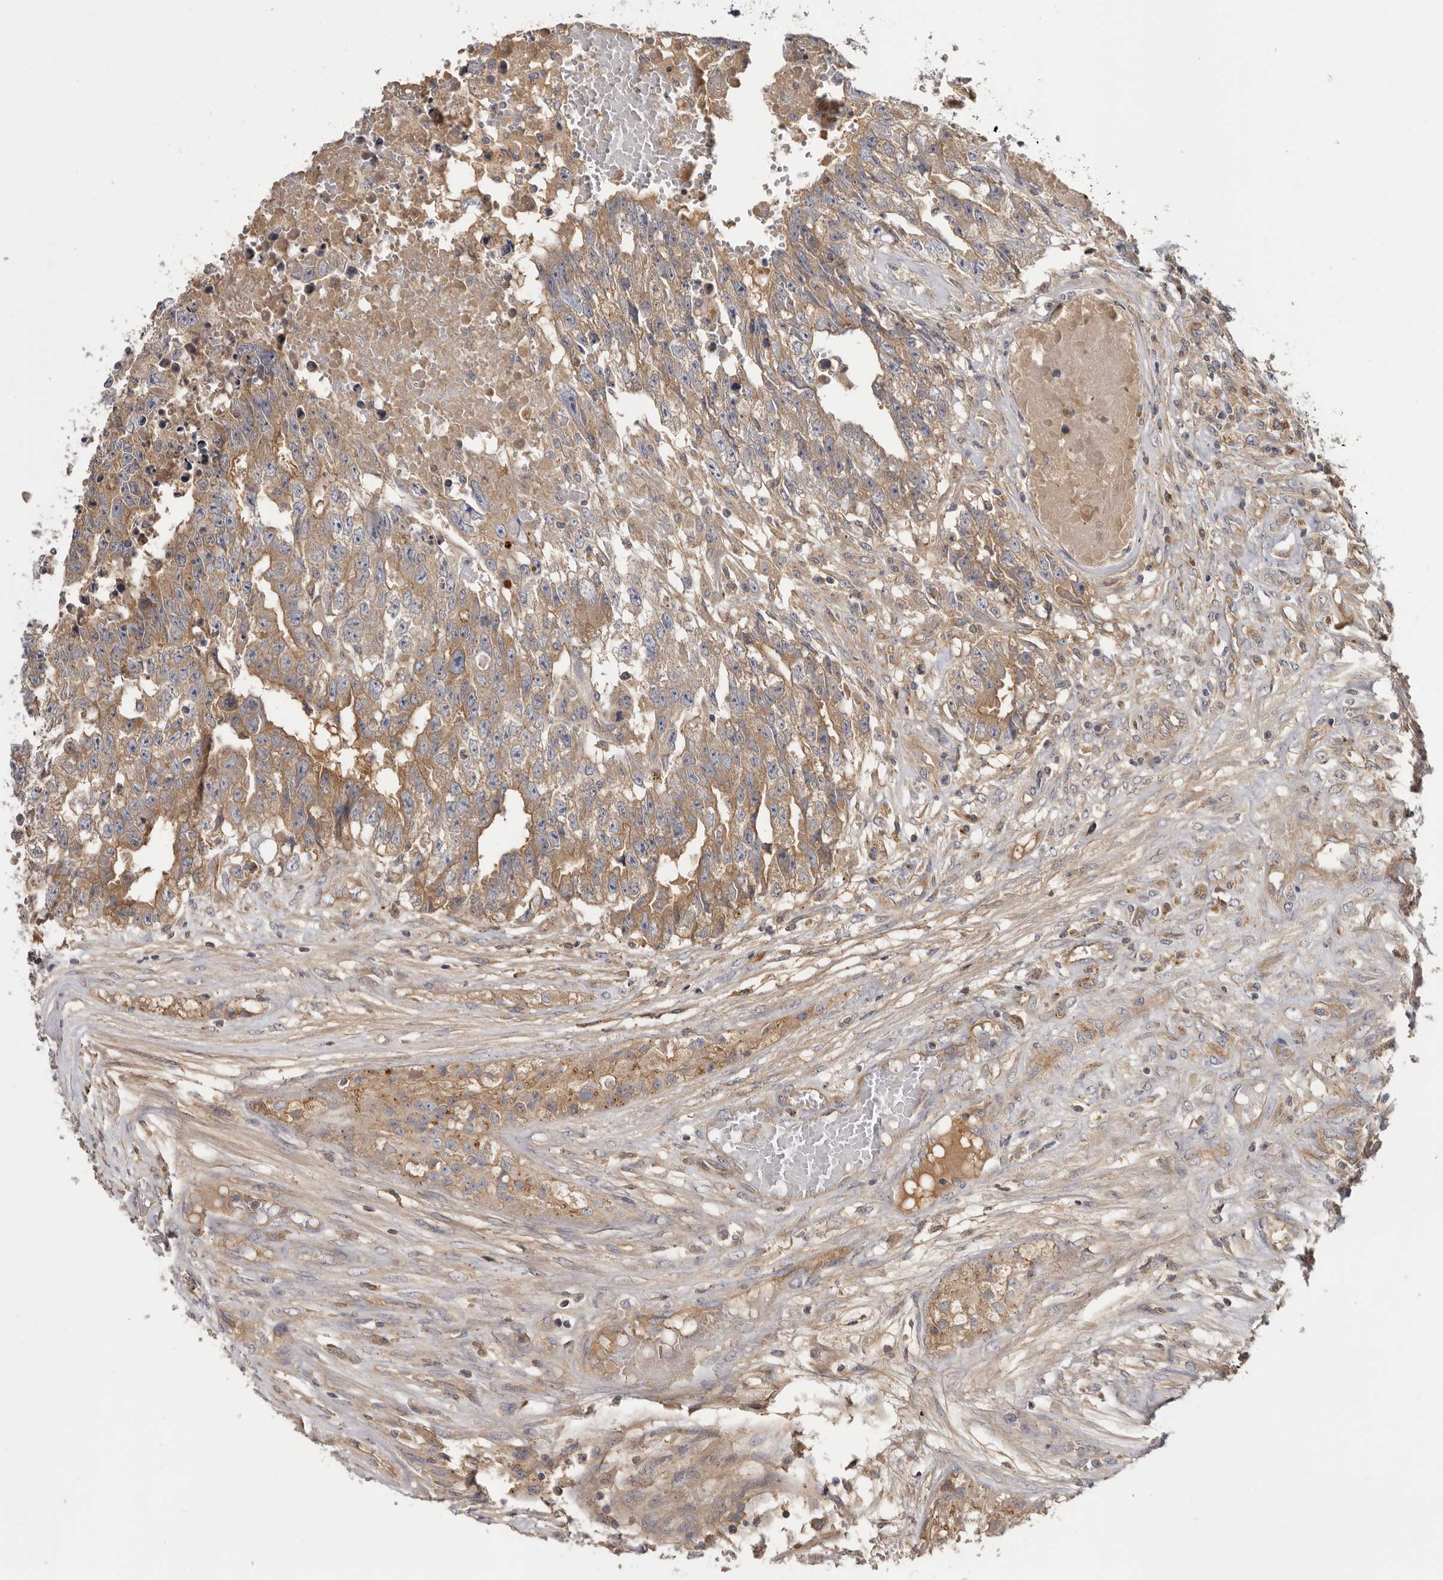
{"staining": {"intensity": "moderate", "quantity": "25%-75%", "location": "cytoplasmic/membranous"}, "tissue": "testis cancer", "cell_type": "Tumor cells", "image_type": "cancer", "snomed": [{"axis": "morphology", "description": "Carcinoma, Embryonal, NOS"}, {"axis": "topography", "description": "Testis"}], "caption": "Brown immunohistochemical staining in human testis embryonal carcinoma reveals moderate cytoplasmic/membranous expression in about 25%-75% of tumor cells. Using DAB (3,3'-diaminobenzidine) (brown) and hematoxylin (blue) stains, captured at high magnification using brightfield microscopy.", "gene": "INKA2", "patient": {"sex": "male", "age": 25}}